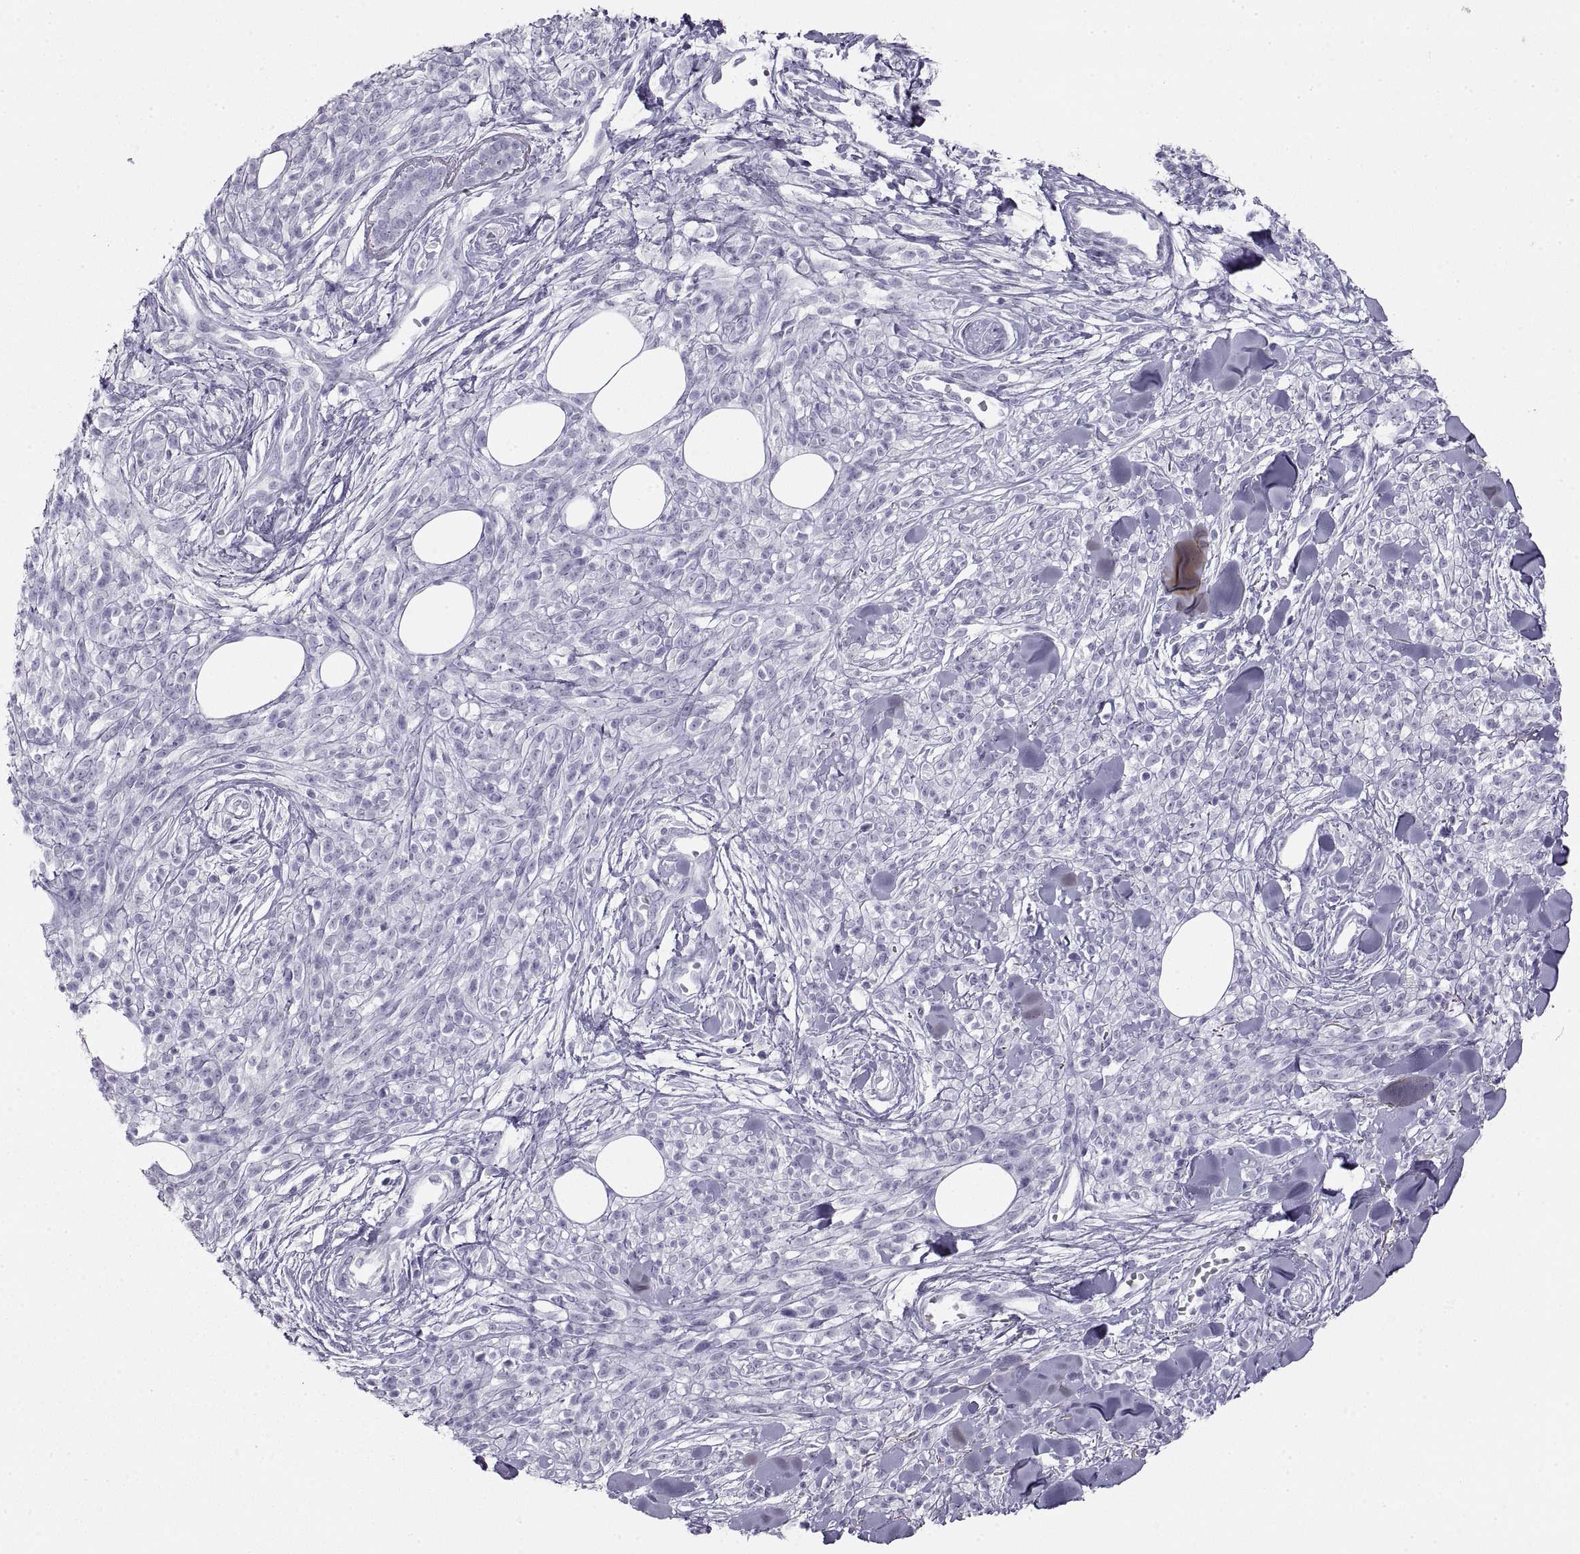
{"staining": {"intensity": "negative", "quantity": "none", "location": "none"}, "tissue": "melanoma", "cell_type": "Tumor cells", "image_type": "cancer", "snomed": [{"axis": "morphology", "description": "Malignant melanoma, NOS"}, {"axis": "topography", "description": "Skin"}, {"axis": "topography", "description": "Skin of trunk"}], "caption": "DAB (3,3'-diaminobenzidine) immunohistochemical staining of melanoma displays no significant staining in tumor cells. Brightfield microscopy of immunohistochemistry stained with DAB (3,3'-diaminobenzidine) (brown) and hematoxylin (blue), captured at high magnification.", "gene": "SEMG1", "patient": {"sex": "male", "age": 74}}